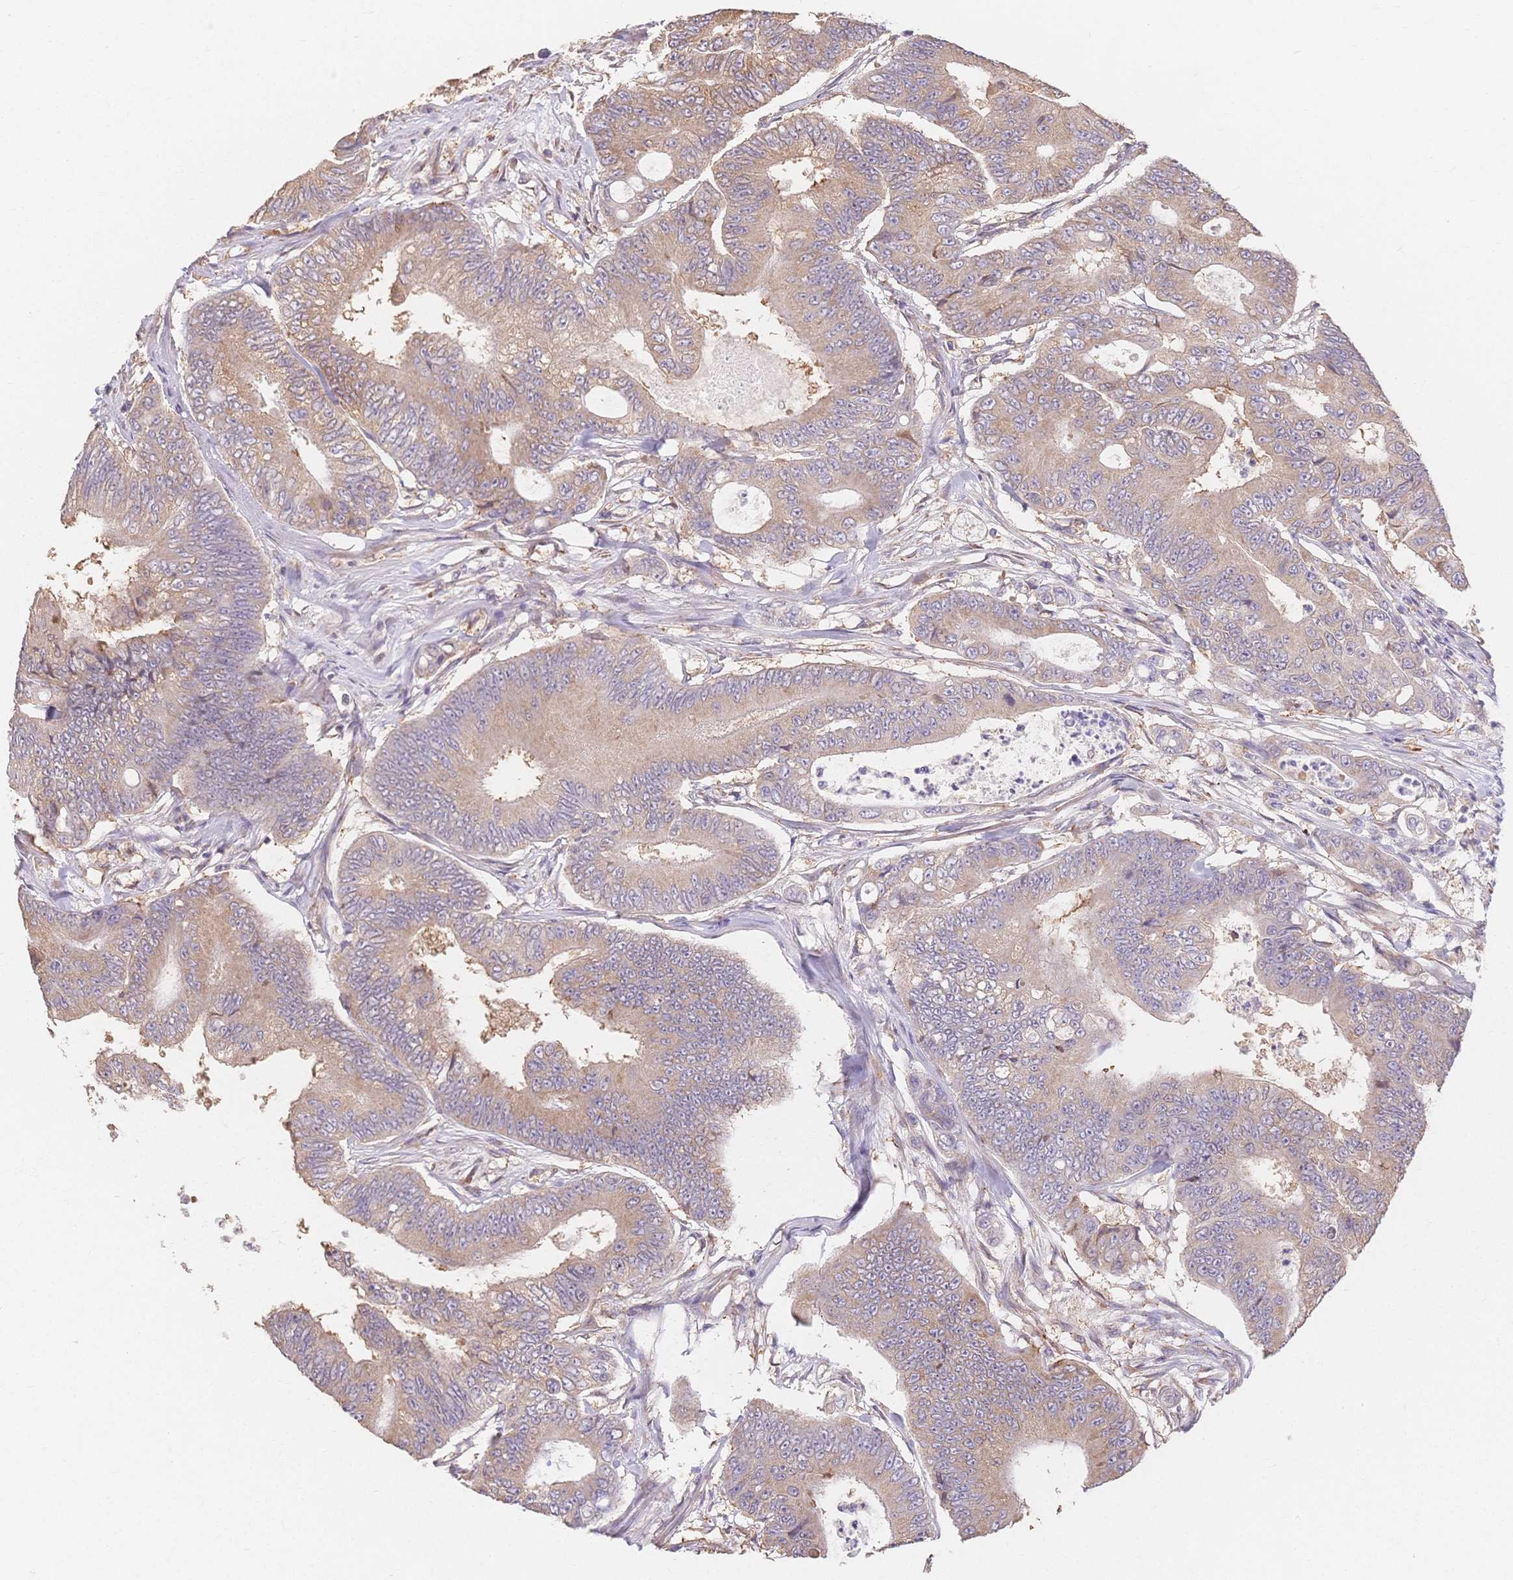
{"staining": {"intensity": "weak", "quantity": "25%-75%", "location": "cytoplasmic/membranous"}, "tissue": "colorectal cancer", "cell_type": "Tumor cells", "image_type": "cancer", "snomed": [{"axis": "morphology", "description": "Adenocarcinoma, NOS"}, {"axis": "topography", "description": "Colon"}], "caption": "IHC of colorectal adenocarcinoma exhibits low levels of weak cytoplasmic/membranous expression in approximately 25%-75% of tumor cells.", "gene": "HS3ST5", "patient": {"sex": "female", "age": 48}}